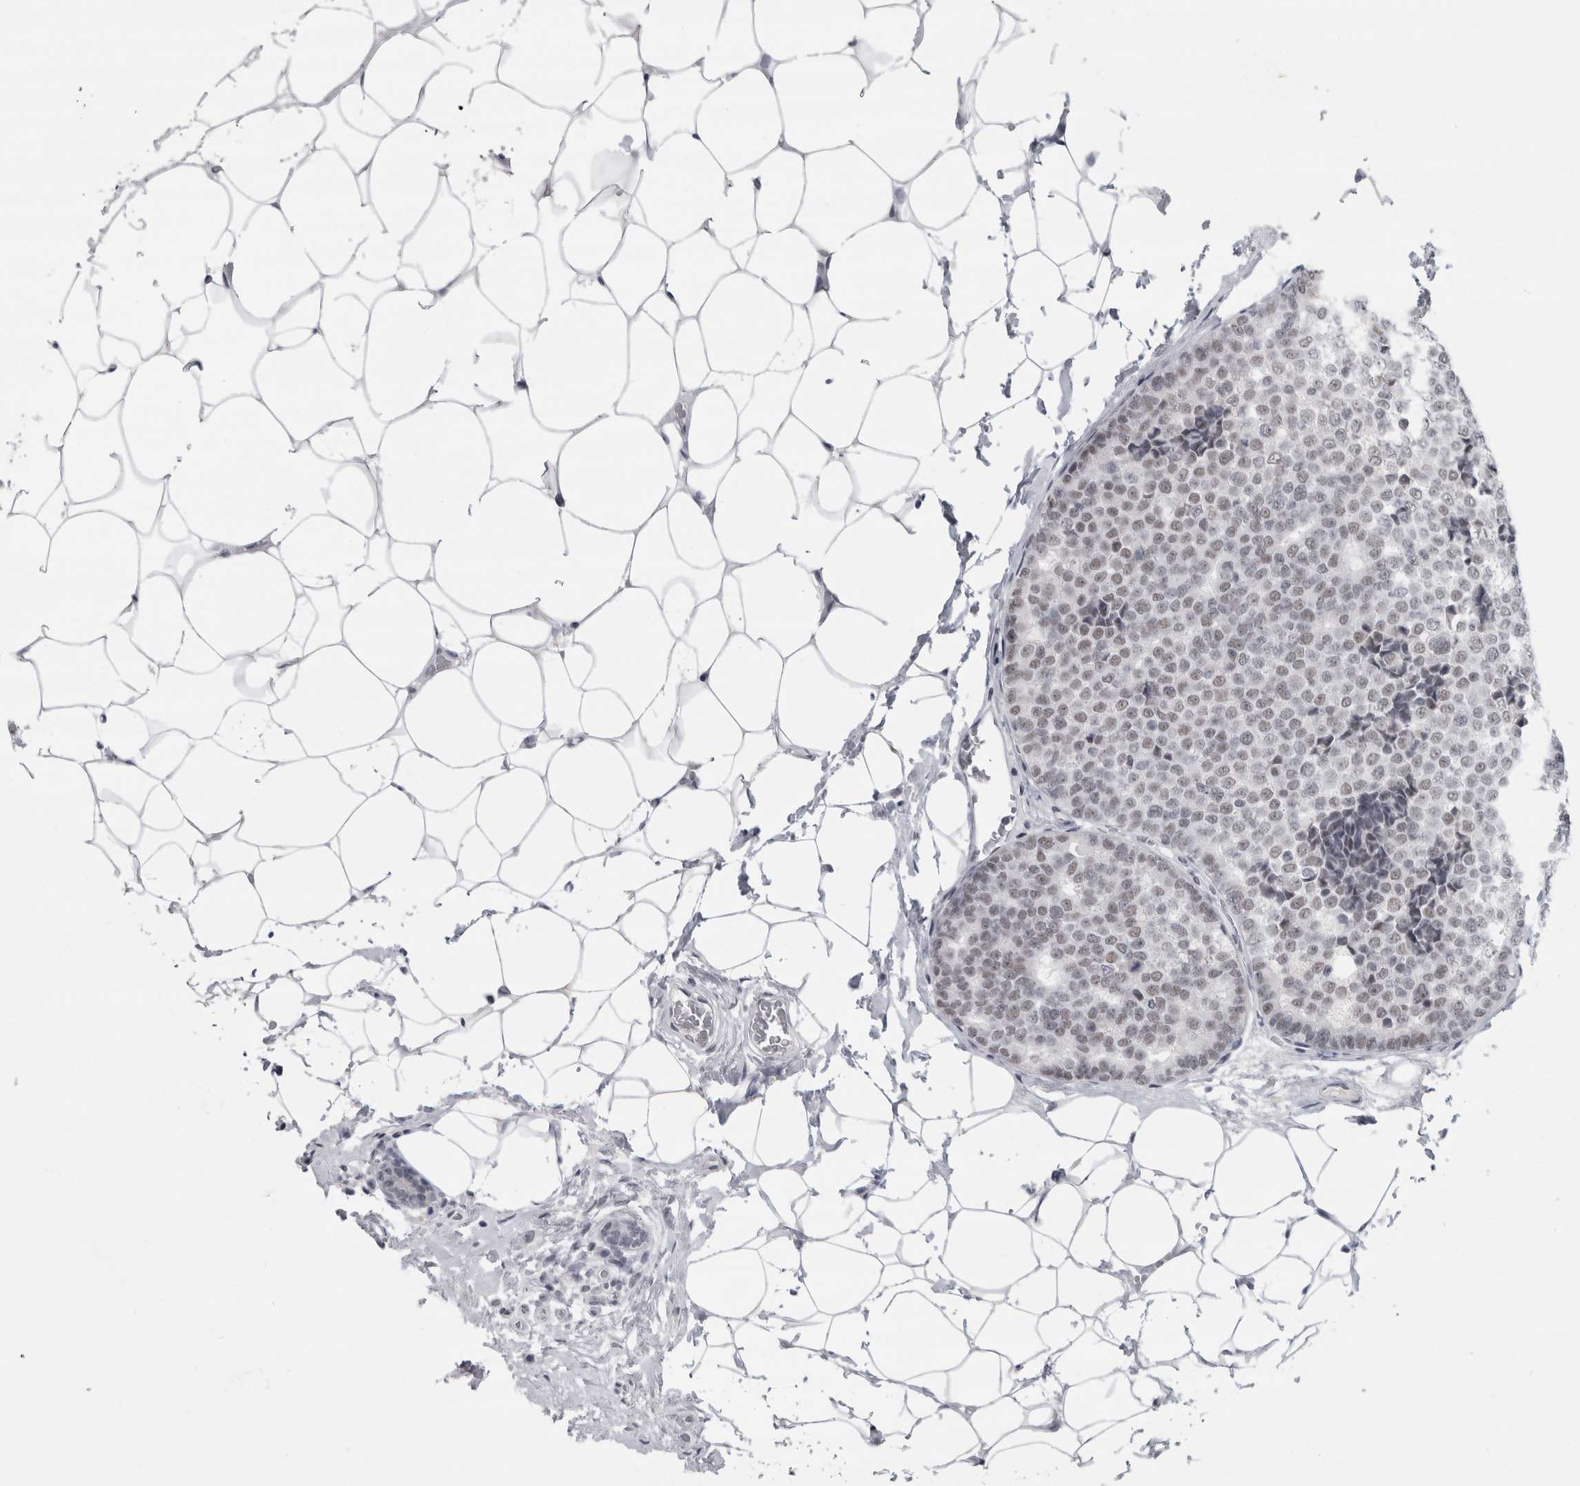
{"staining": {"intensity": "weak", "quantity": "<25%", "location": "nuclear"}, "tissue": "breast cancer", "cell_type": "Tumor cells", "image_type": "cancer", "snomed": [{"axis": "morphology", "description": "Normal tissue, NOS"}, {"axis": "morphology", "description": "Duct carcinoma"}, {"axis": "topography", "description": "Breast"}], "caption": "Immunohistochemical staining of human breast cancer exhibits no significant positivity in tumor cells.", "gene": "ARID4B", "patient": {"sex": "female", "age": 43}}